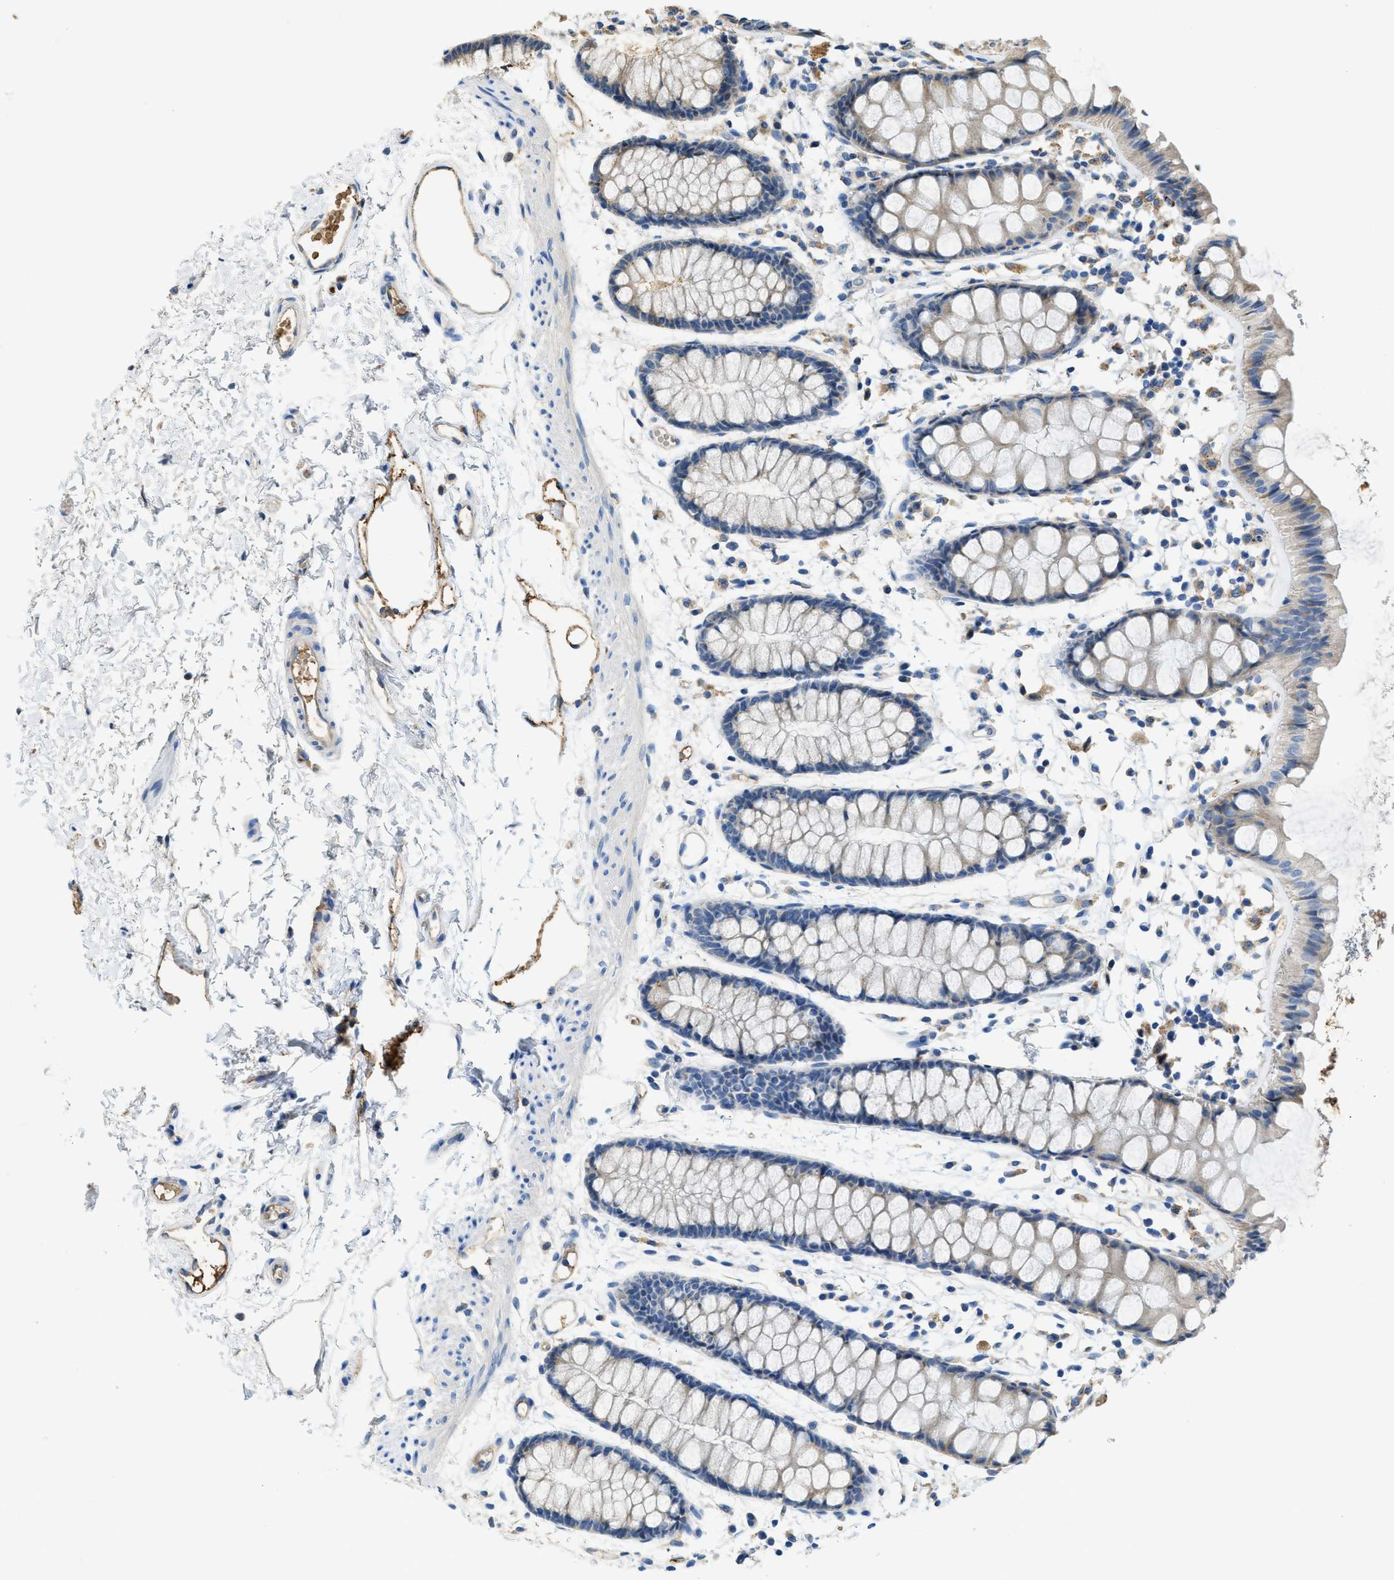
{"staining": {"intensity": "weak", "quantity": "<25%", "location": "cytoplasmic/membranous"}, "tissue": "rectum", "cell_type": "Glandular cells", "image_type": "normal", "snomed": [{"axis": "morphology", "description": "Normal tissue, NOS"}, {"axis": "topography", "description": "Rectum"}], "caption": "A micrograph of rectum stained for a protein demonstrates no brown staining in glandular cells. Brightfield microscopy of immunohistochemistry stained with DAB (brown) and hematoxylin (blue), captured at high magnification.", "gene": "RIPK2", "patient": {"sex": "female", "age": 66}}